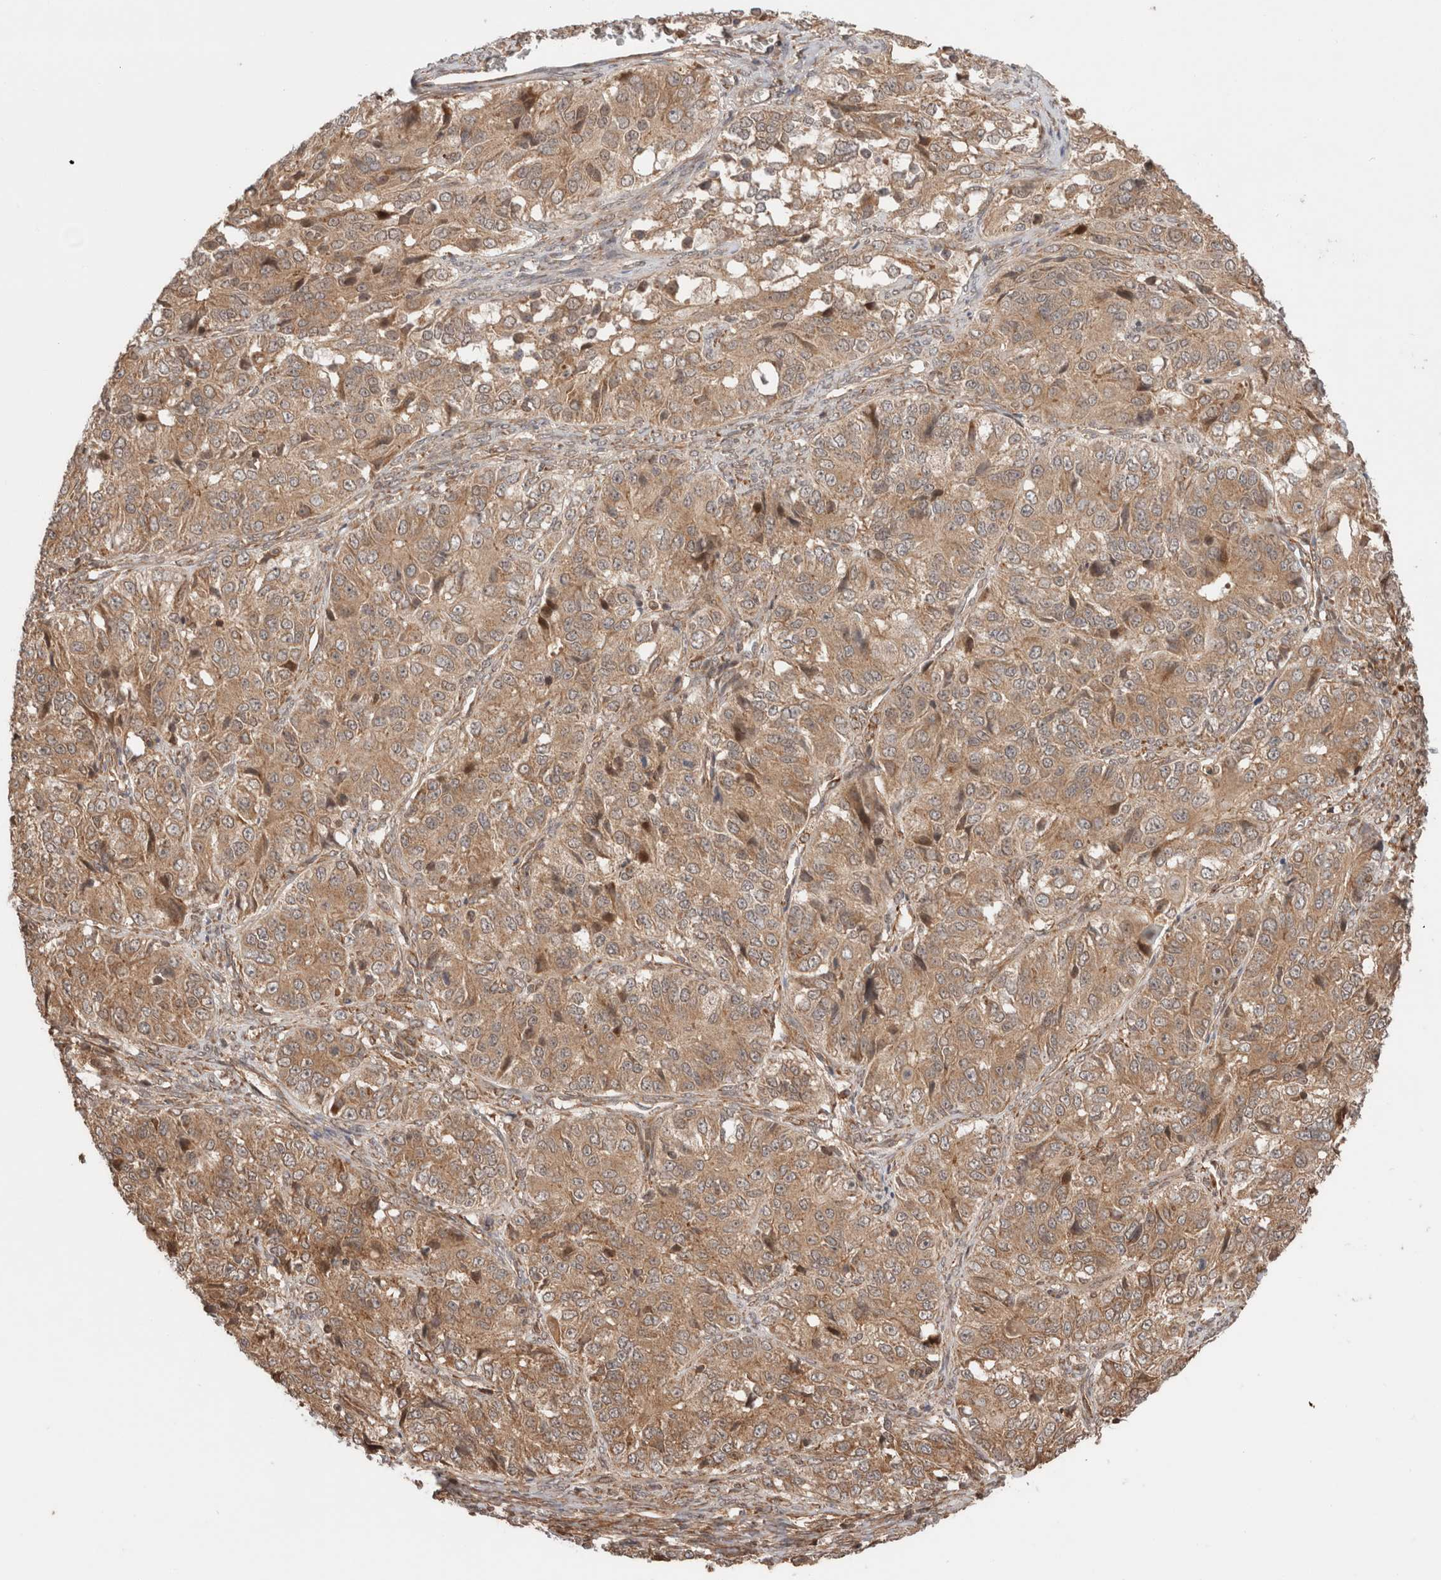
{"staining": {"intensity": "moderate", "quantity": ">75%", "location": "cytoplasmic/membranous"}, "tissue": "ovarian cancer", "cell_type": "Tumor cells", "image_type": "cancer", "snomed": [{"axis": "morphology", "description": "Carcinoma, endometroid"}, {"axis": "topography", "description": "Ovary"}], "caption": "Human ovarian endometroid carcinoma stained with a brown dye displays moderate cytoplasmic/membranous positive staining in about >75% of tumor cells.", "gene": "ZNF649", "patient": {"sex": "female", "age": 51}}